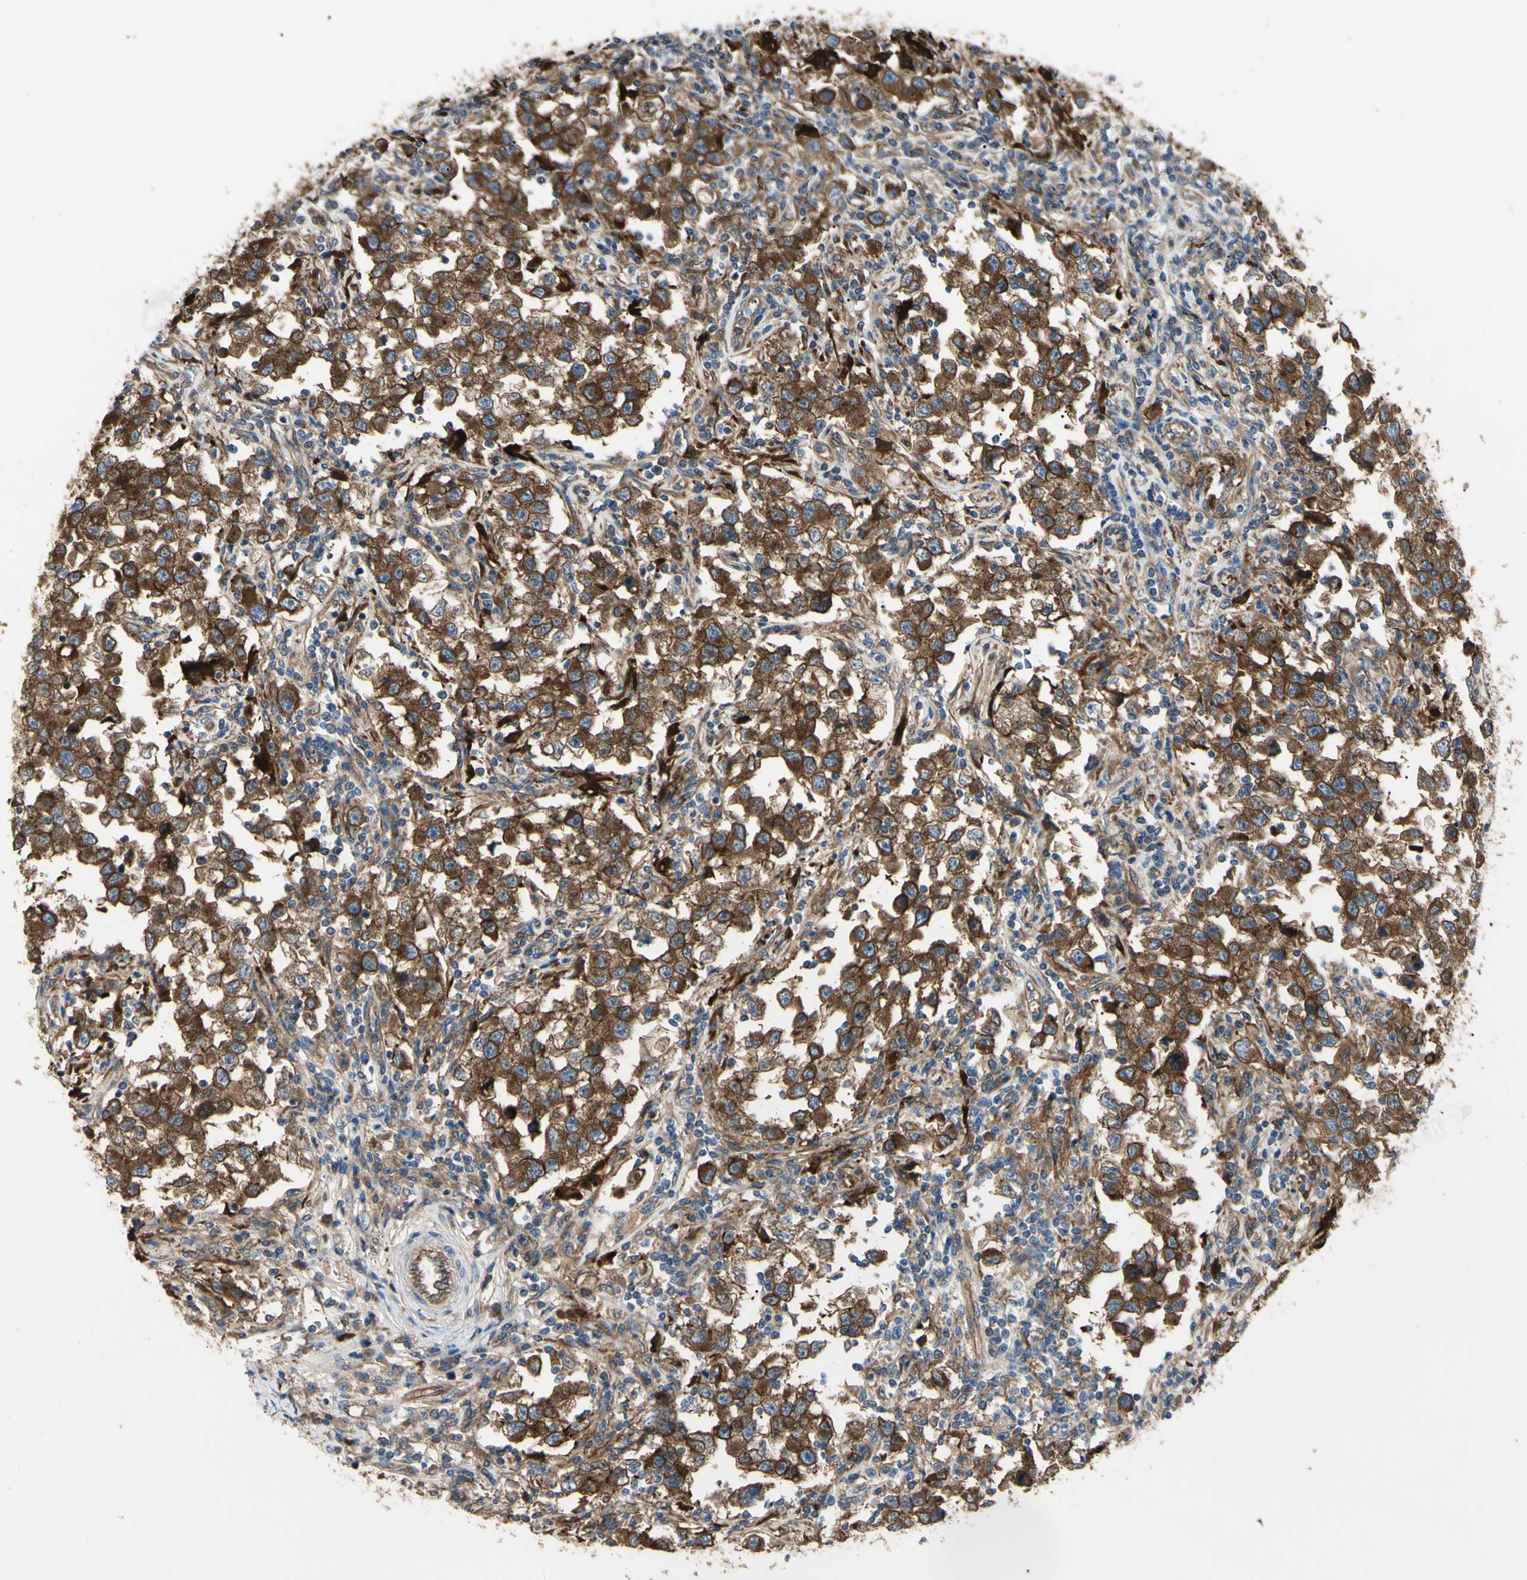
{"staining": {"intensity": "strong", "quantity": ">75%", "location": "cytoplasmic/membranous"}, "tissue": "testis cancer", "cell_type": "Tumor cells", "image_type": "cancer", "snomed": [{"axis": "morphology", "description": "Carcinoma, Embryonal, NOS"}, {"axis": "topography", "description": "Testis"}], "caption": "Testis embryonal carcinoma tissue displays strong cytoplasmic/membranous positivity in about >75% of tumor cells, visualized by immunohistochemistry.", "gene": "PTPN12", "patient": {"sex": "male", "age": 21}}